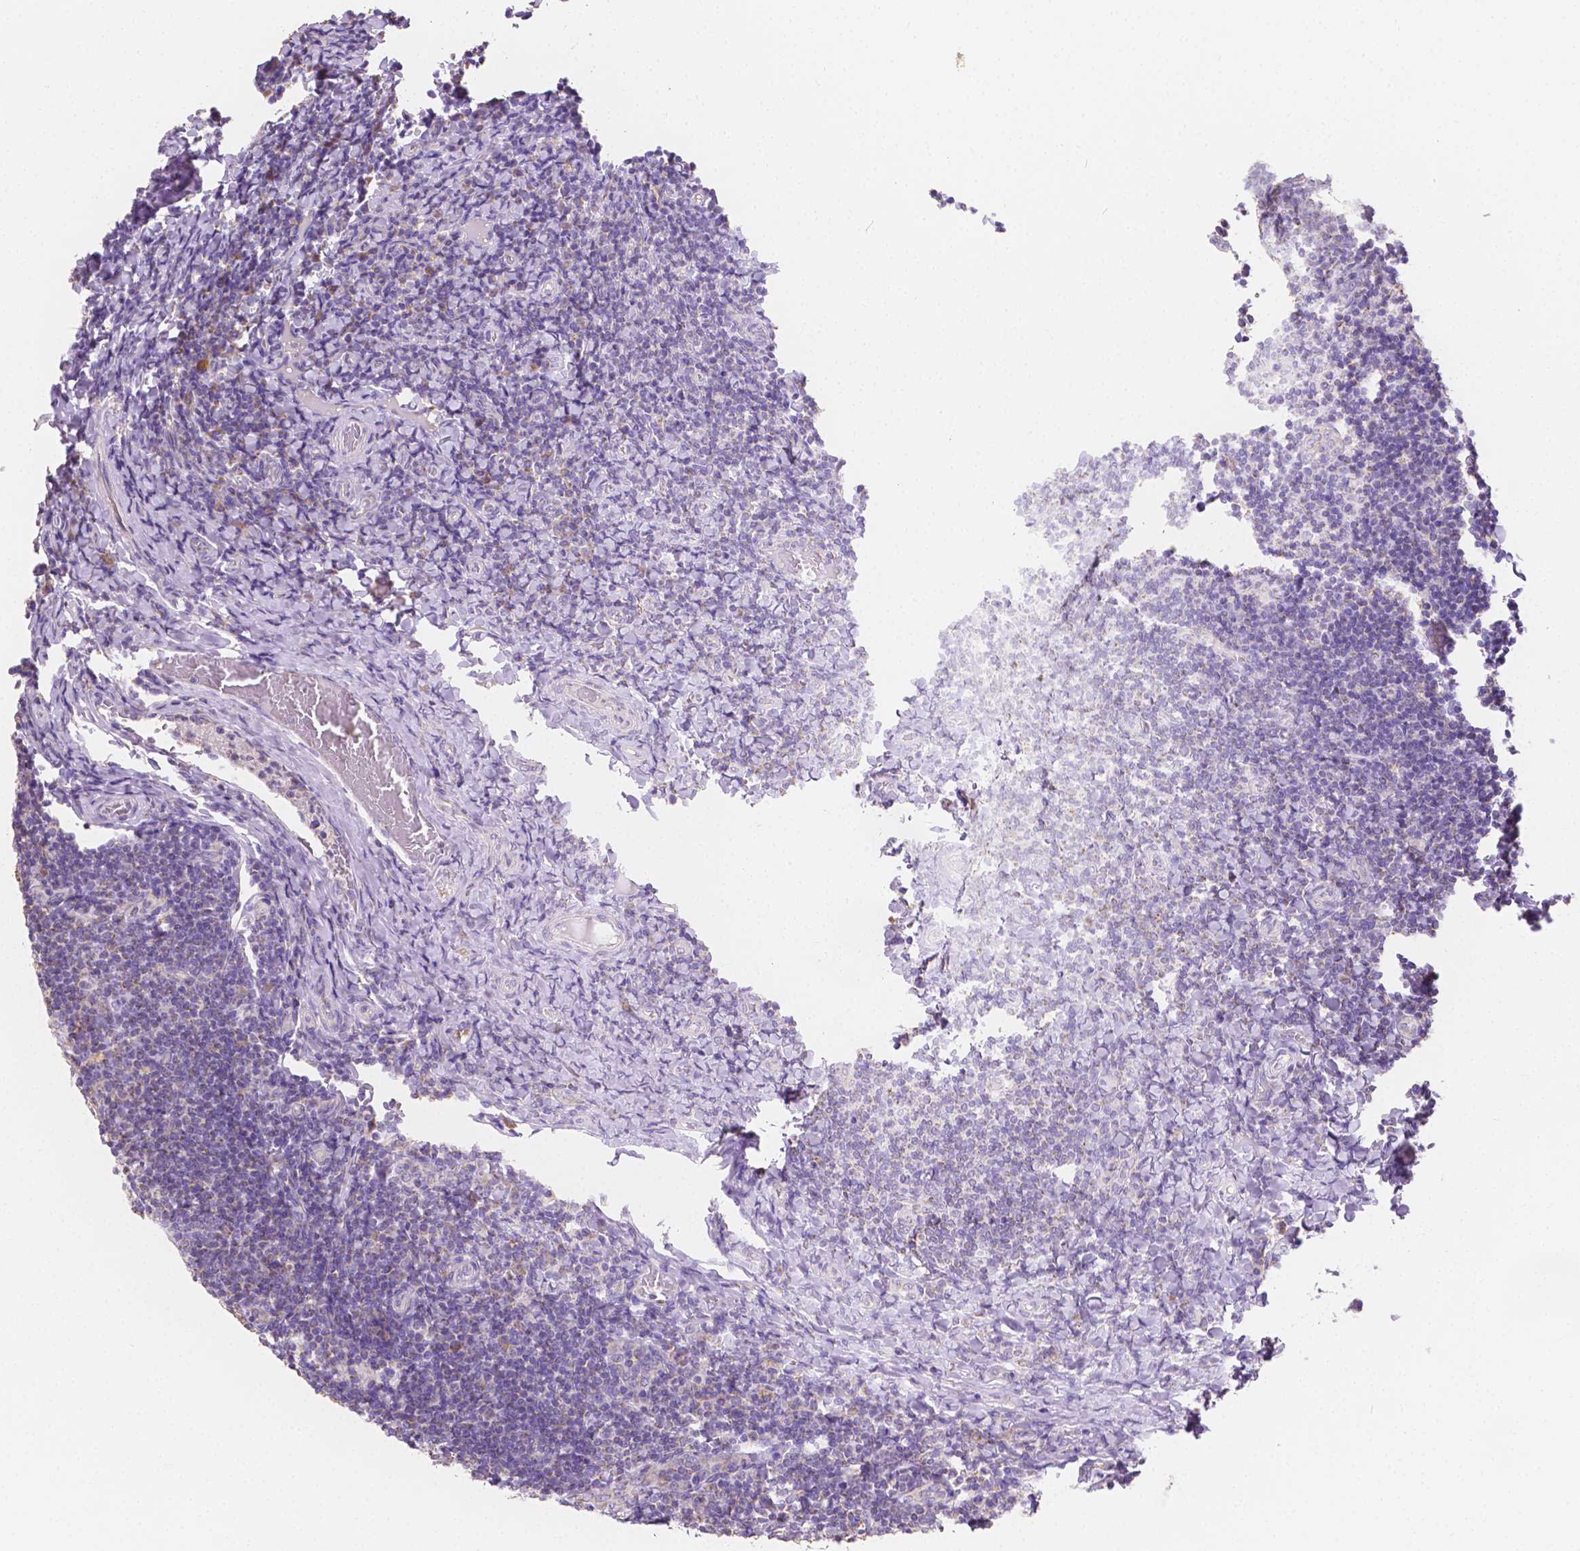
{"staining": {"intensity": "negative", "quantity": "none", "location": "none"}, "tissue": "tonsil", "cell_type": "Germinal center cells", "image_type": "normal", "snomed": [{"axis": "morphology", "description": "Normal tissue, NOS"}, {"axis": "topography", "description": "Tonsil"}], "caption": "An image of human tonsil is negative for staining in germinal center cells.", "gene": "TMEM130", "patient": {"sex": "female", "age": 10}}